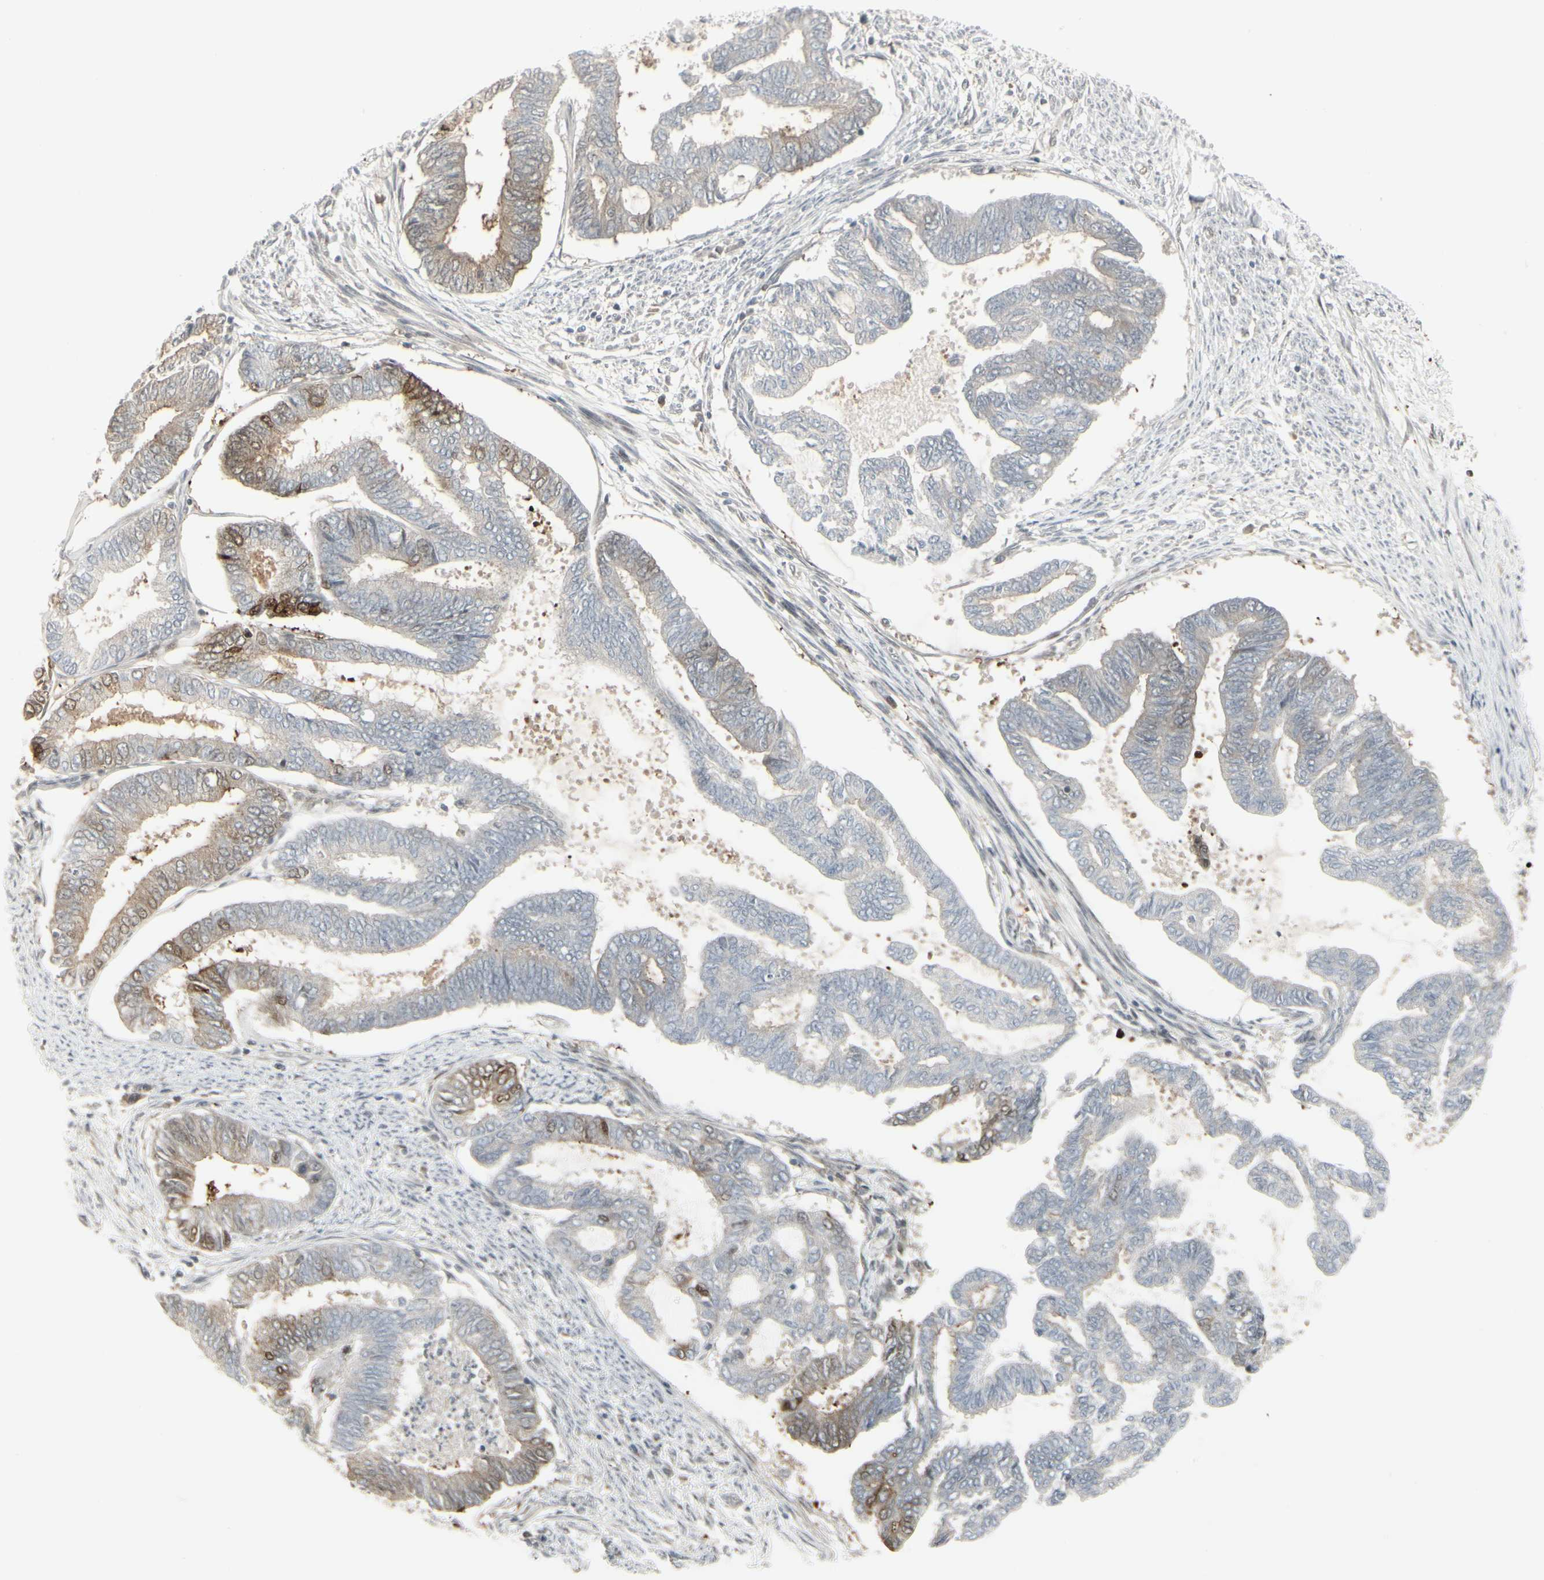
{"staining": {"intensity": "moderate", "quantity": "<25%", "location": "cytoplasmic/membranous"}, "tissue": "endometrial cancer", "cell_type": "Tumor cells", "image_type": "cancer", "snomed": [{"axis": "morphology", "description": "Adenocarcinoma, NOS"}, {"axis": "topography", "description": "Endometrium"}], "caption": "Tumor cells reveal low levels of moderate cytoplasmic/membranous positivity in about <25% of cells in endometrial adenocarcinoma.", "gene": "IGFBP6", "patient": {"sex": "female", "age": 86}}